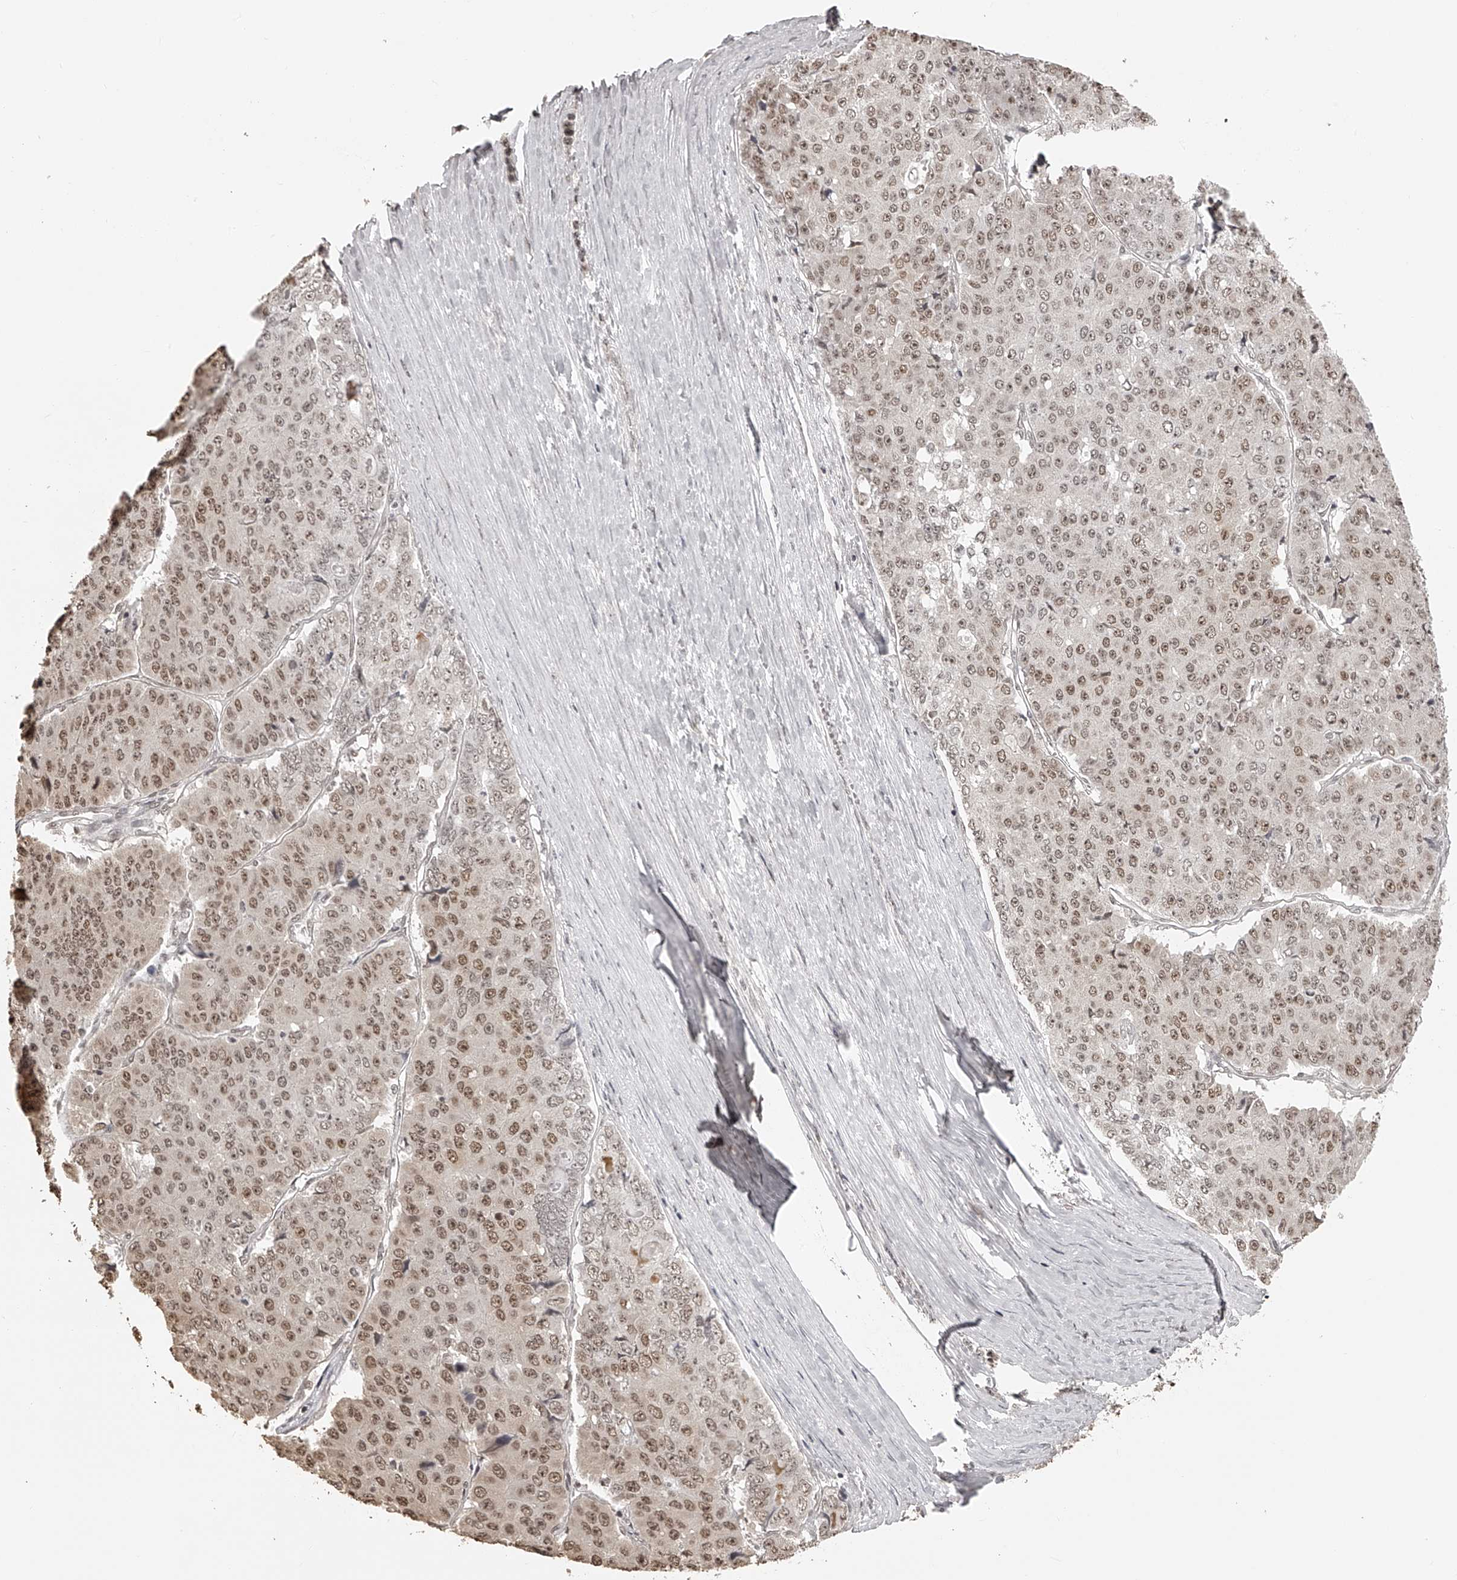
{"staining": {"intensity": "moderate", "quantity": ">75%", "location": "nuclear"}, "tissue": "pancreatic cancer", "cell_type": "Tumor cells", "image_type": "cancer", "snomed": [{"axis": "morphology", "description": "Adenocarcinoma, NOS"}, {"axis": "topography", "description": "Pancreas"}], "caption": "Immunohistochemical staining of human pancreatic cancer (adenocarcinoma) shows medium levels of moderate nuclear protein staining in about >75% of tumor cells.", "gene": "ZNF503", "patient": {"sex": "male", "age": 50}}